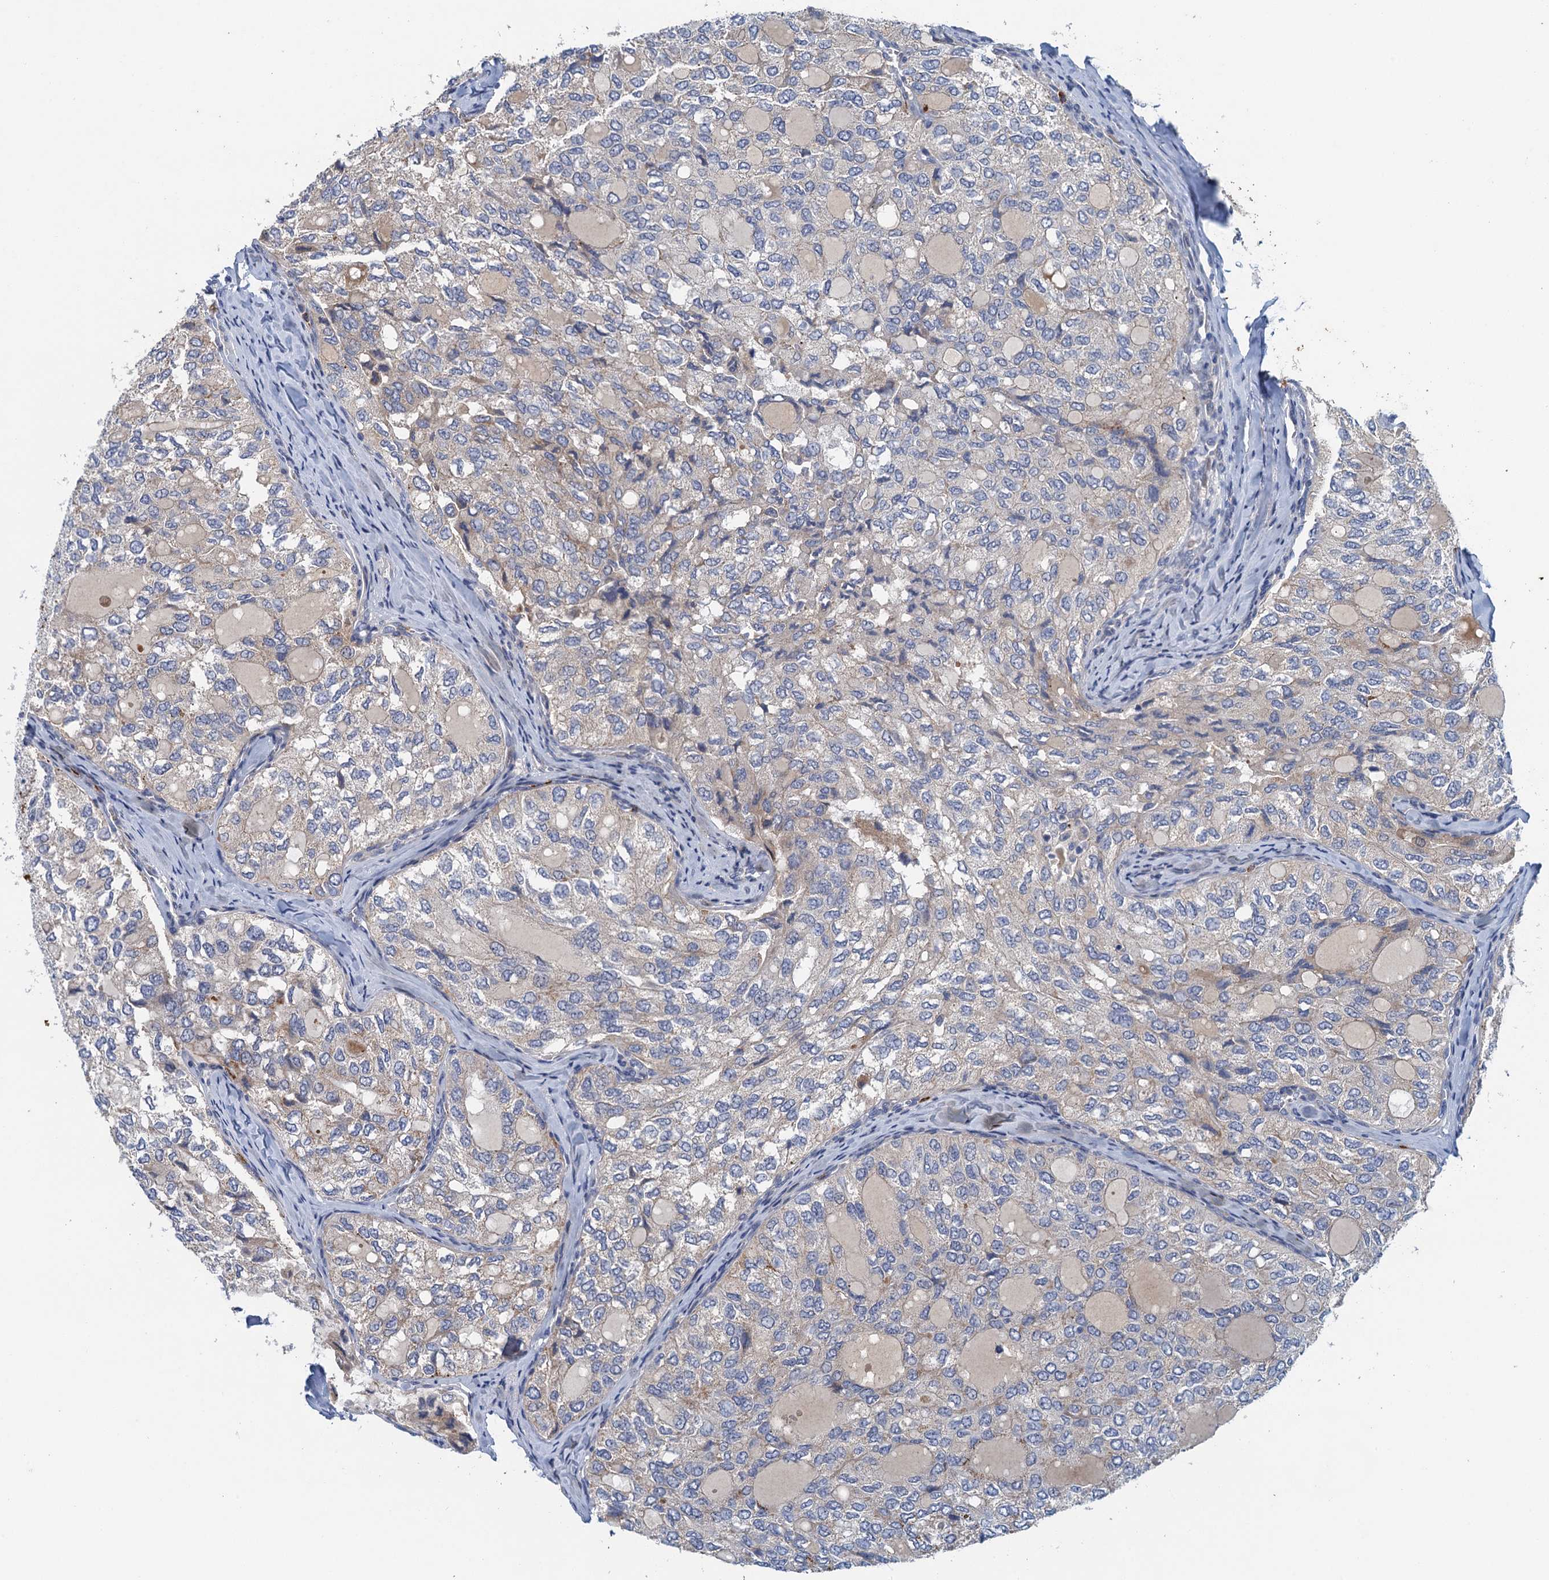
{"staining": {"intensity": "negative", "quantity": "none", "location": "none"}, "tissue": "thyroid cancer", "cell_type": "Tumor cells", "image_type": "cancer", "snomed": [{"axis": "morphology", "description": "Follicular adenoma carcinoma, NOS"}, {"axis": "topography", "description": "Thyroid gland"}], "caption": "Image shows no significant protein staining in tumor cells of thyroid cancer (follicular adenoma carcinoma). Brightfield microscopy of immunohistochemistry (IHC) stained with DAB (3,3'-diaminobenzidine) (brown) and hematoxylin (blue), captured at high magnification.", "gene": "TPCN1", "patient": {"sex": "male", "age": 75}}